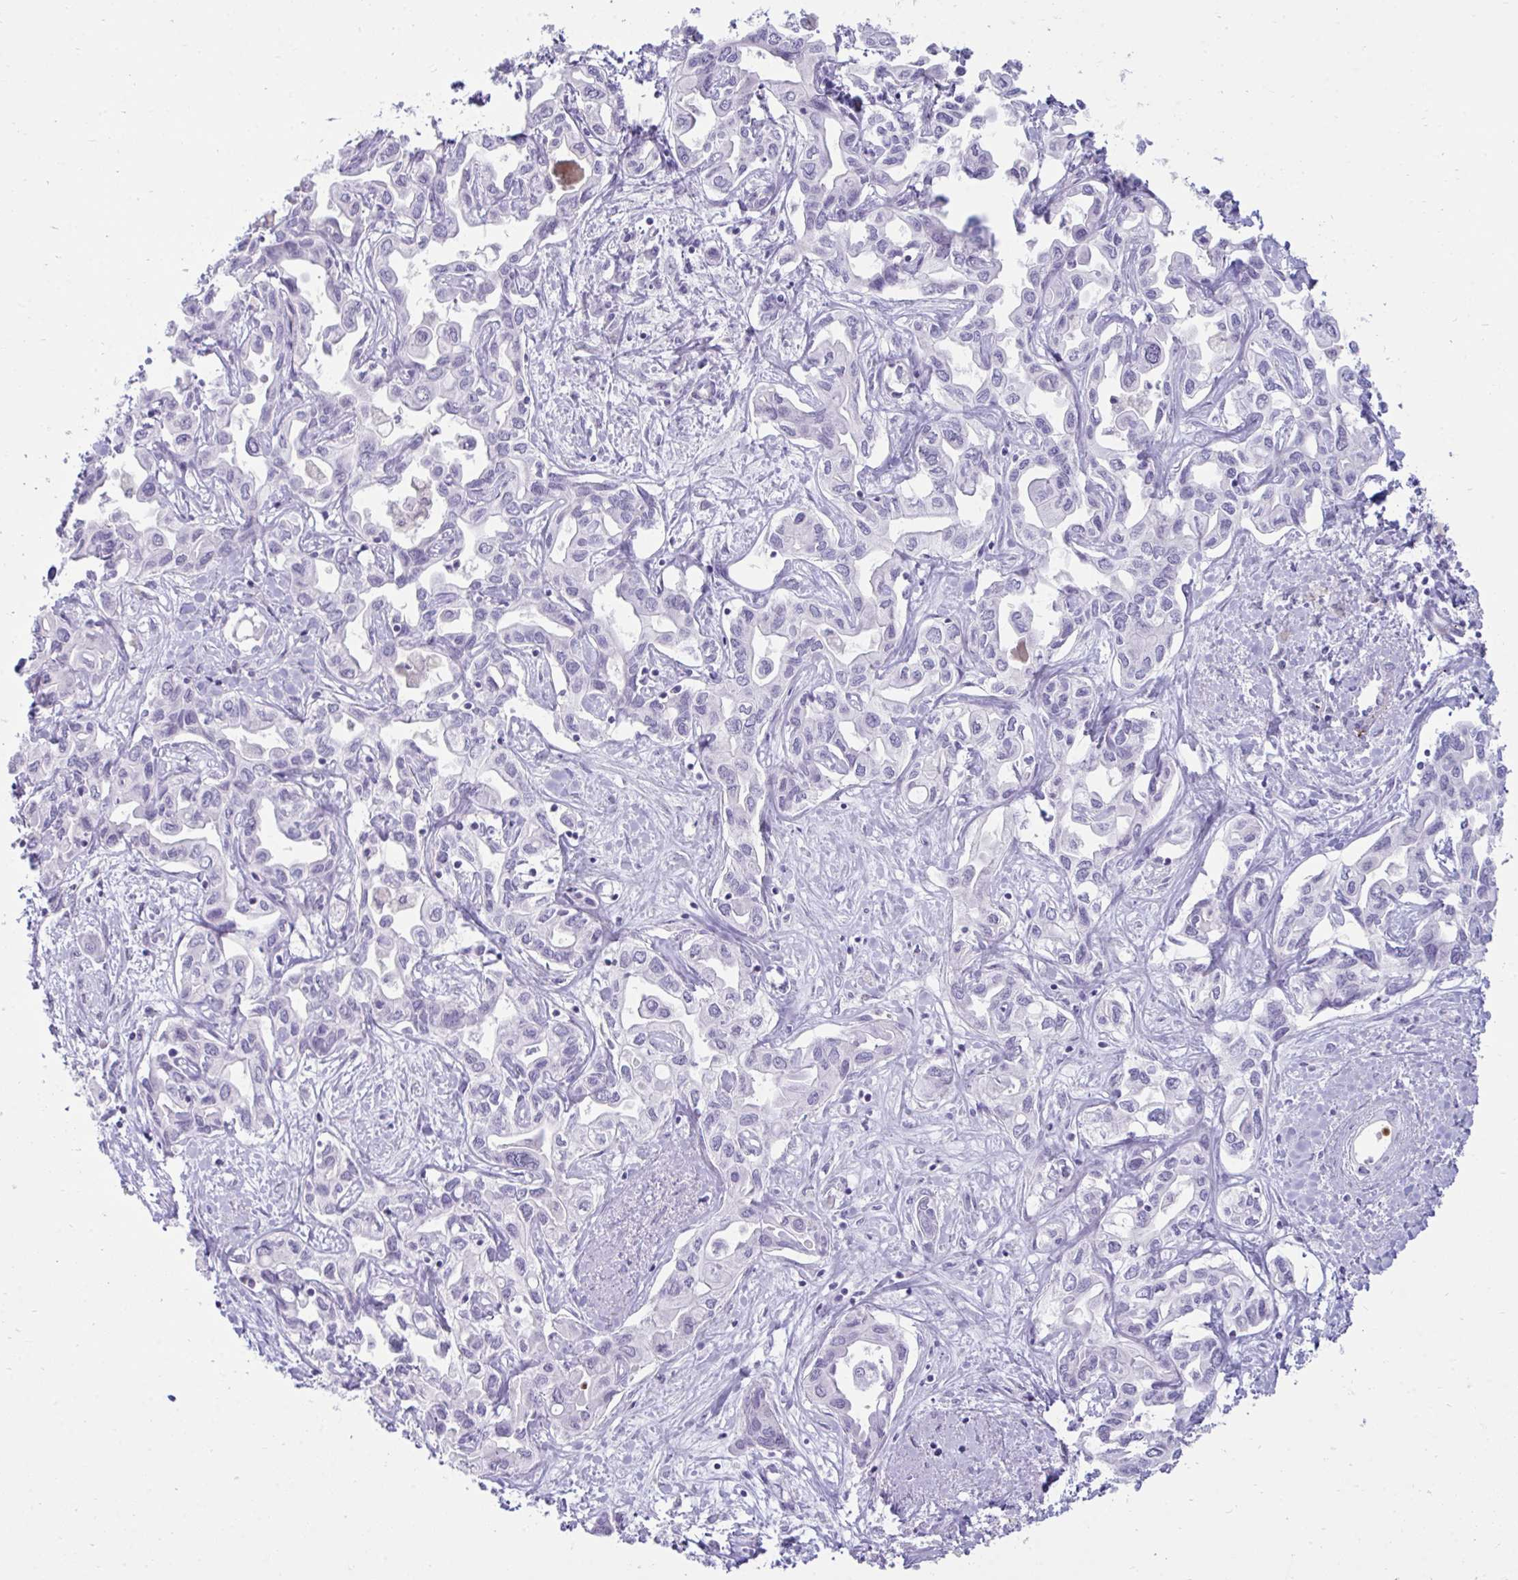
{"staining": {"intensity": "negative", "quantity": "none", "location": "none"}, "tissue": "liver cancer", "cell_type": "Tumor cells", "image_type": "cancer", "snomed": [{"axis": "morphology", "description": "Cholangiocarcinoma"}, {"axis": "topography", "description": "Liver"}], "caption": "Liver cholangiocarcinoma stained for a protein using IHC reveals no expression tumor cells.", "gene": "UBL3", "patient": {"sex": "female", "age": 64}}